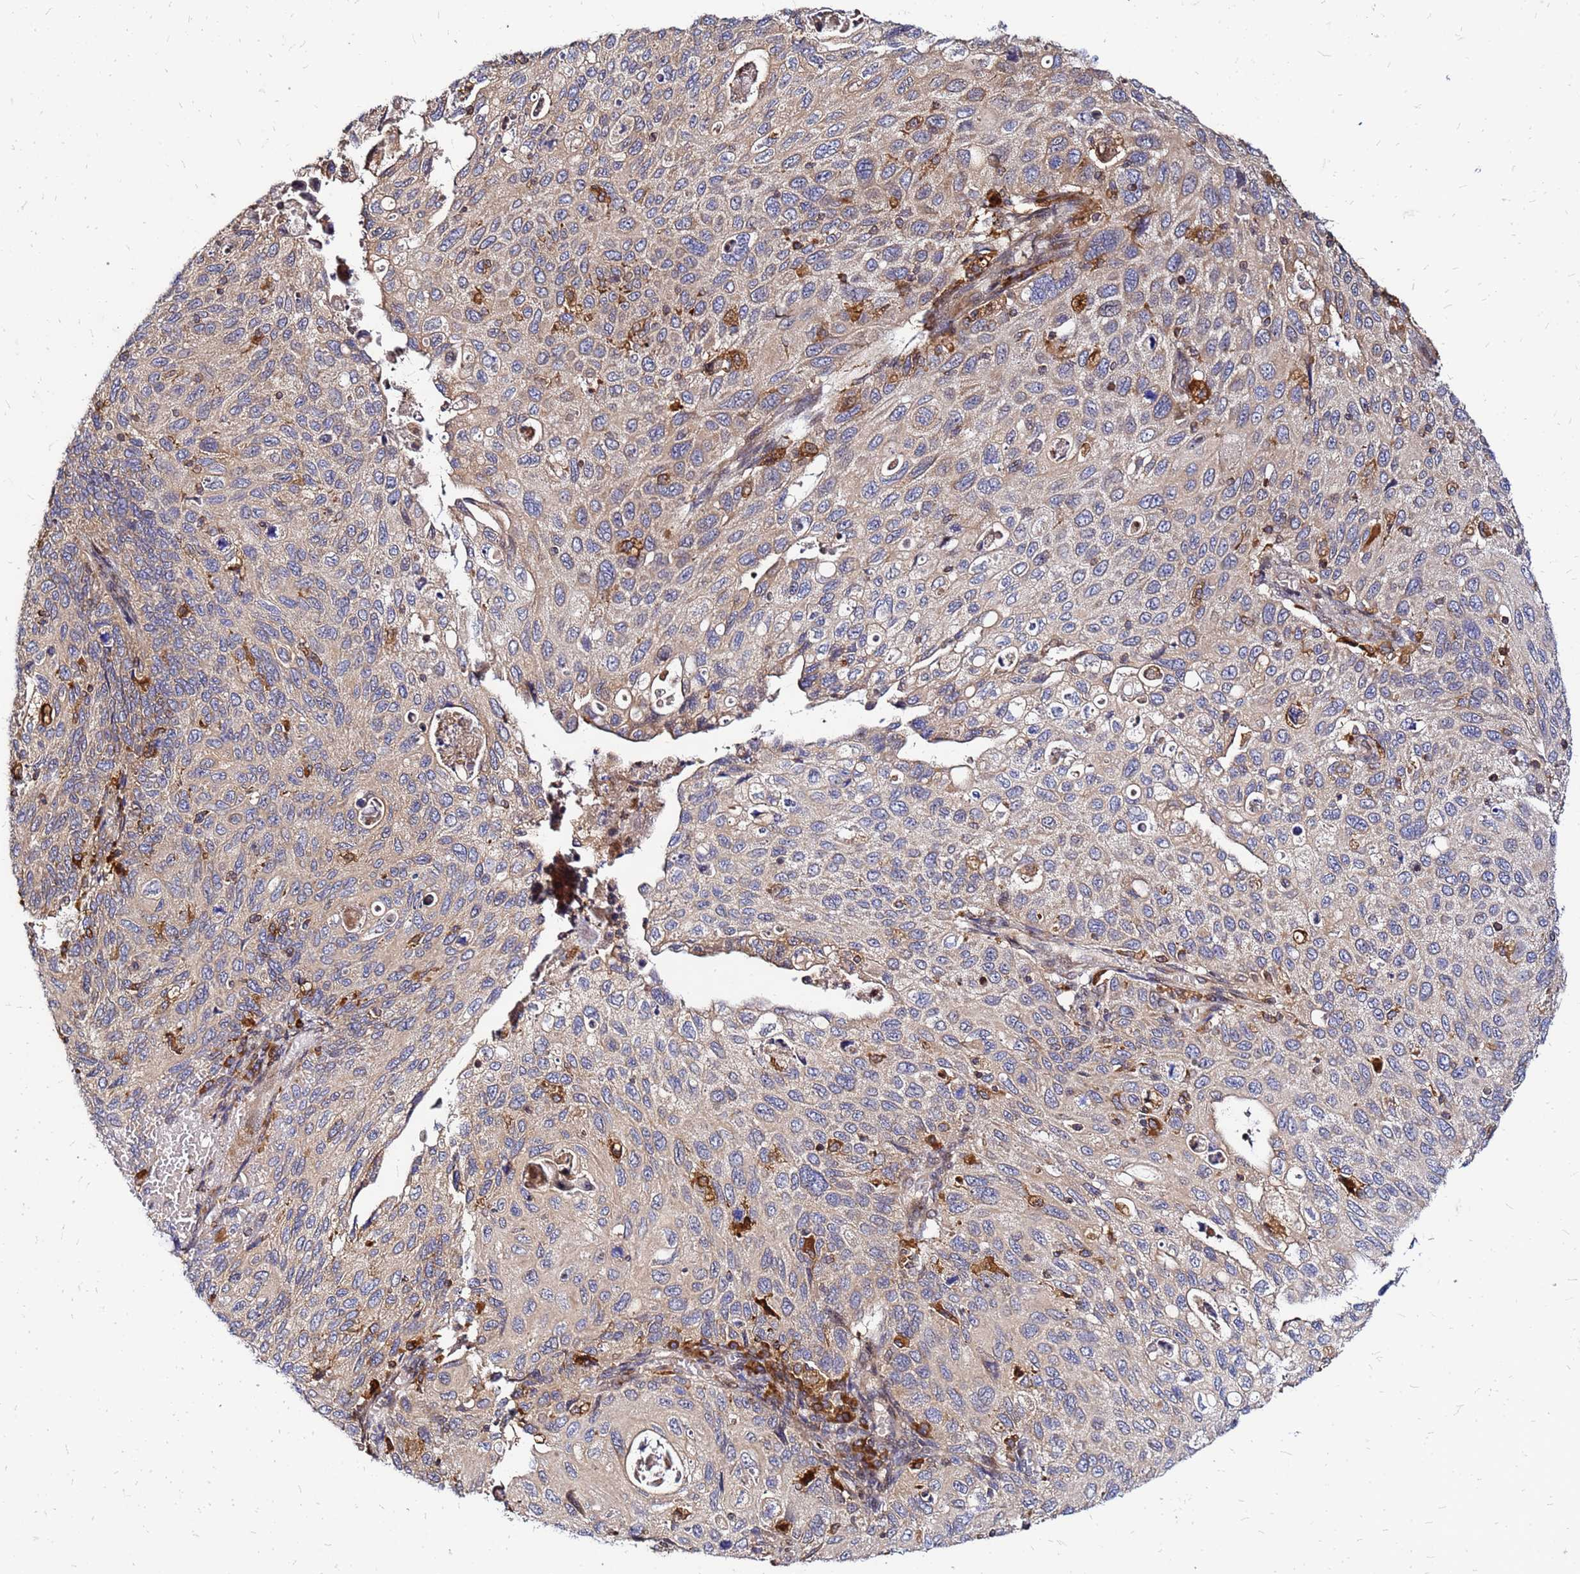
{"staining": {"intensity": "negative", "quantity": "none", "location": "none"}, "tissue": "cervical cancer", "cell_type": "Tumor cells", "image_type": "cancer", "snomed": [{"axis": "morphology", "description": "Squamous cell carcinoma, NOS"}, {"axis": "topography", "description": "Cervix"}], "caption": "DAB (3,3'-diaminobenzidine) immunohistochemical staining of human cervical cancer displays no significant expression in tumor cells. (Brightfield microscopy of DAB (3,3'-diaminobenzidine) immunohistochemistry at high magnification).", "gene": "CYBC1", "patient": {"sex": "female", "age": 70}}